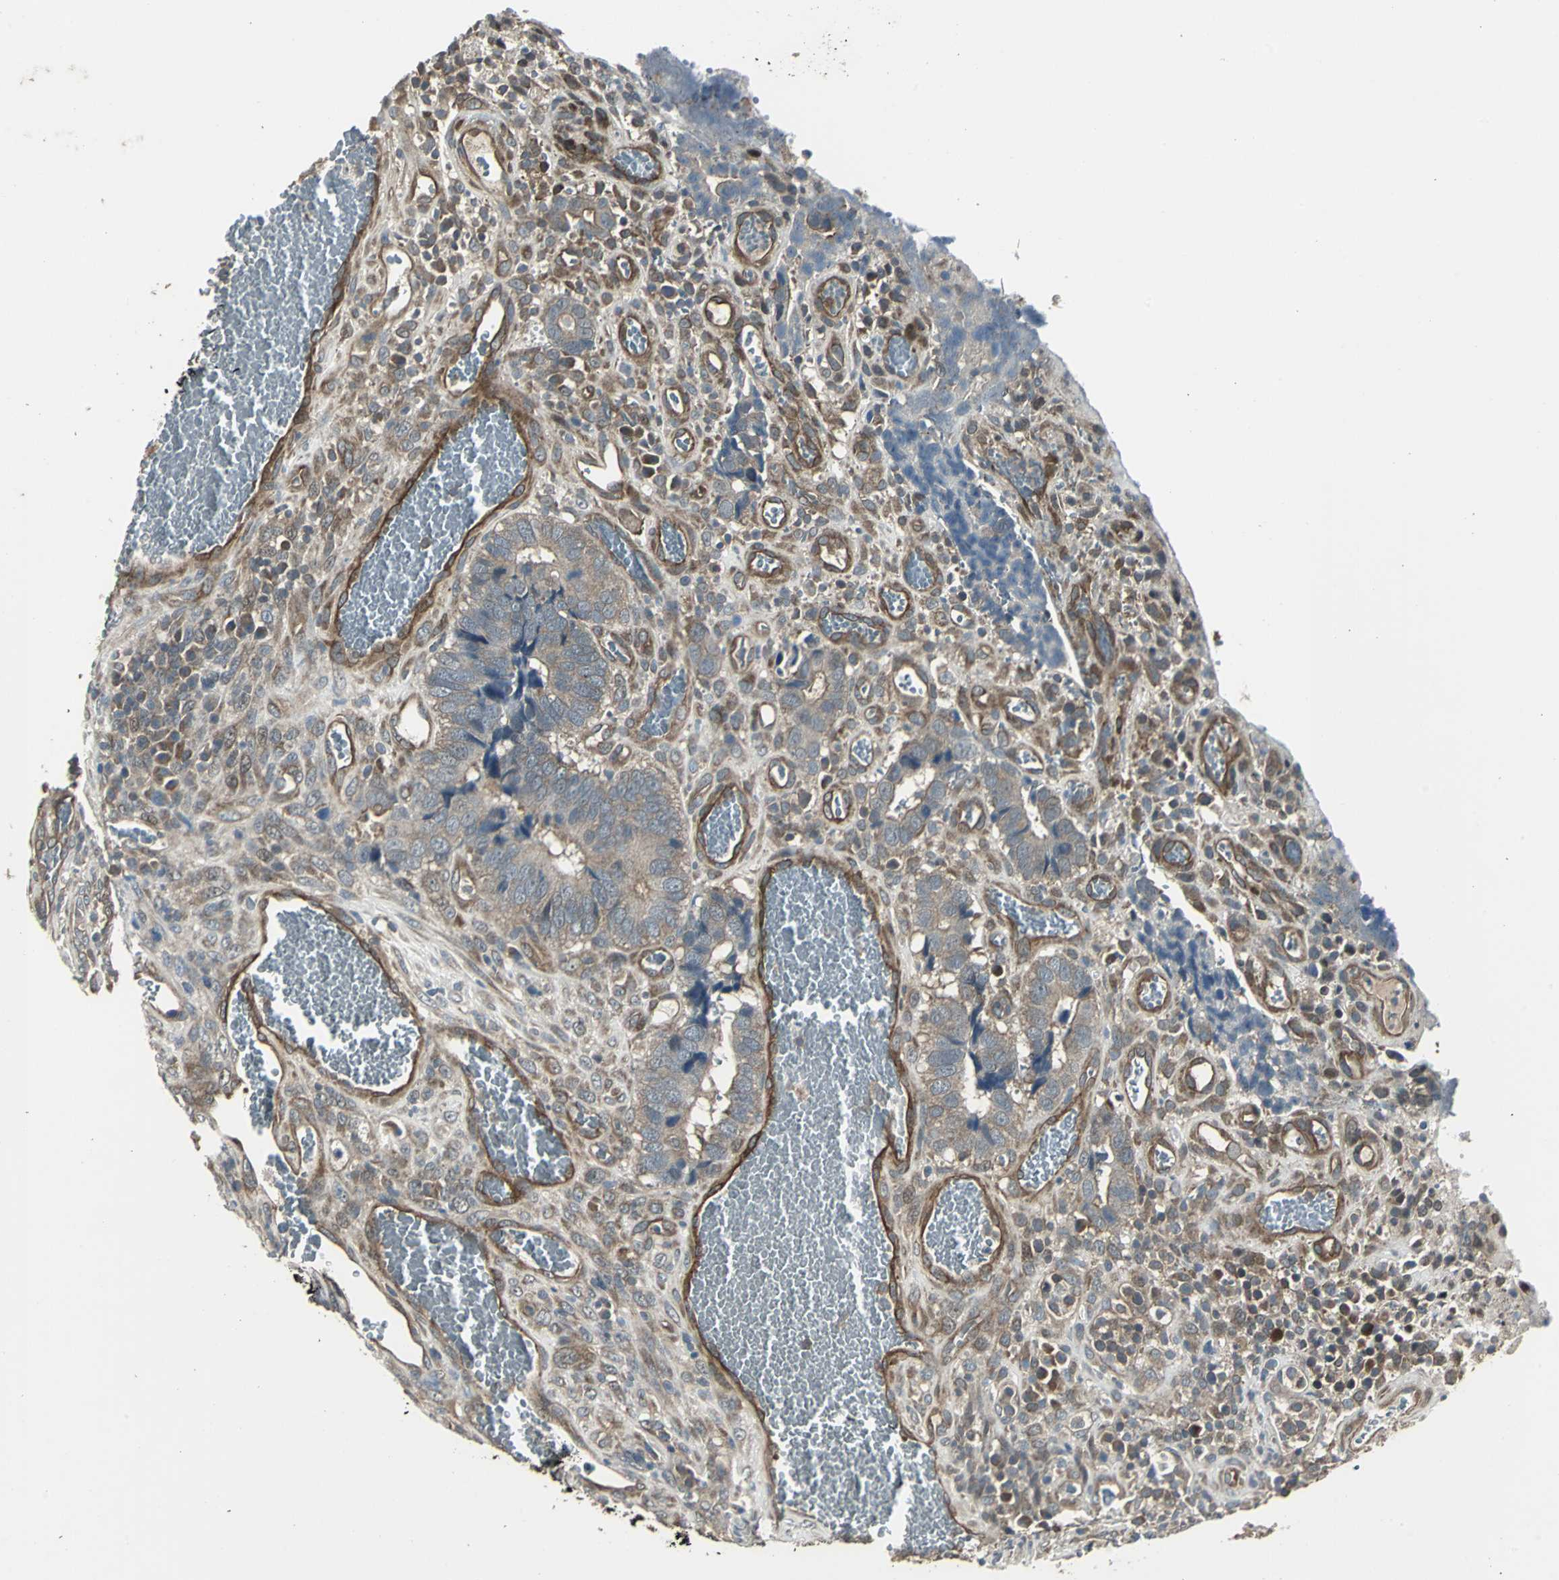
{"staining": {"intensity": "weak", "quantity": ">75%", "location": "cytoplasmic/membranous"}, "tissue": "colorectal cancer", "cell_type": "Tumor cells", "image_type": "cancer", "snomed": [{"axis": "morphology", "description": "Adenocarcinoma, NOS"}, {"axis": "topography", "description": "Colon"}], "caption": "Human colorectal adenocarcinoma stained with a brown dye shows weak cytoplasmic/membranous positive expression in about >75% of tumor cells.", "gene": "PFDN1", "patient": {"sex": "male", "age": 72}}